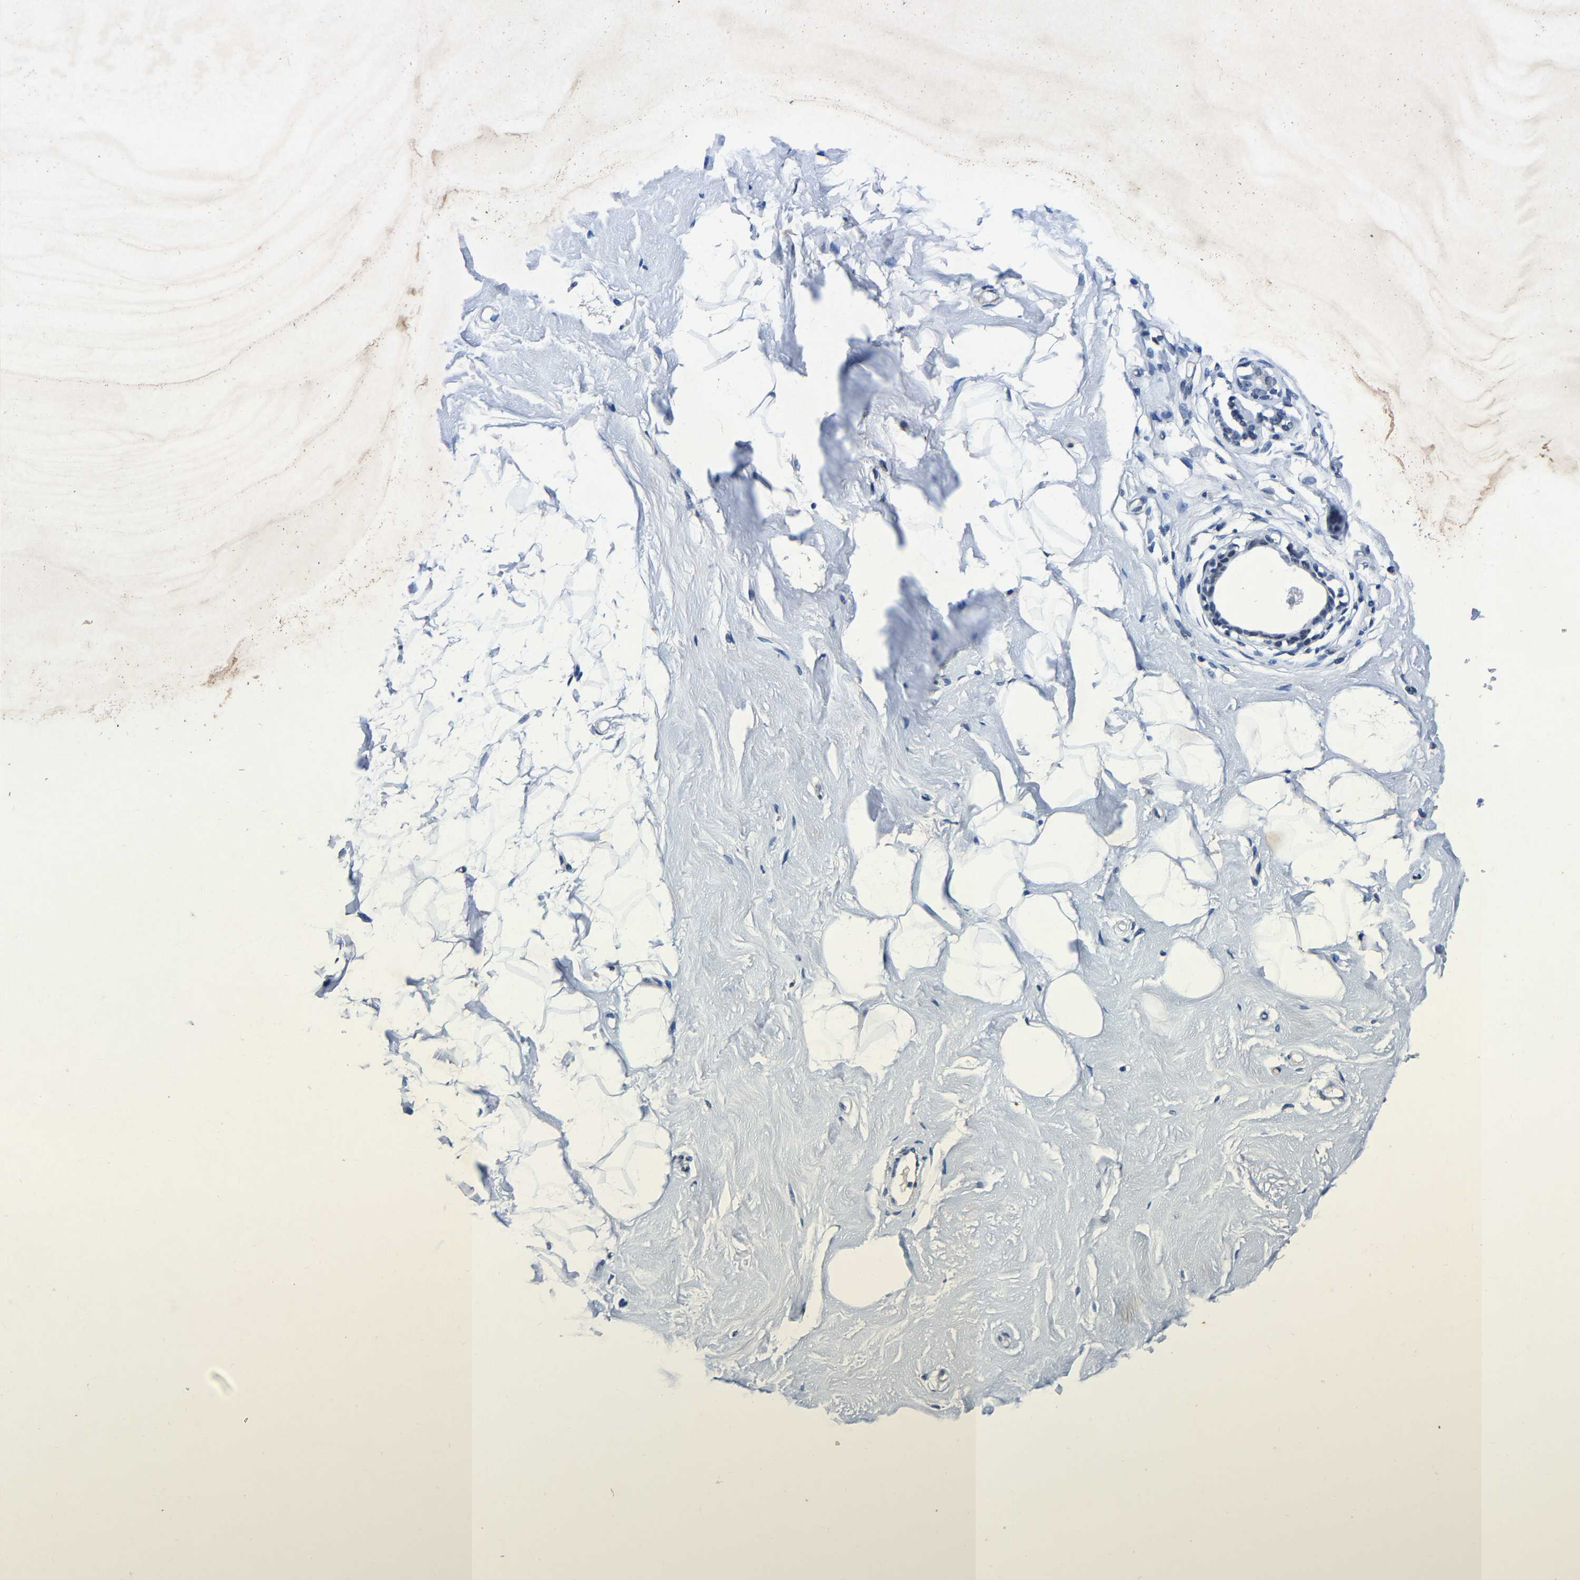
{"staining": {"intensity": "negative", "quantity": "none", "location": "none"}, "tissue": "breast", "cell_type": "Adipocytes", "image_type": "normal", "snomed": [{"axis": "morphology", "description": "Normal tissue, NOS"}, {"axis": "topography", "description": "Breast"}], "caption": "This is a micrograph of IHC staining of unremarkable breast, which shows no expression in adipocytes. (DAB (3,3'-diaminobenzidine) immunohistochemistry visualized using brightfield microscopy, high magnification).", "gene": "UBN2", "patient": {"sex": "female", "age": 23}}